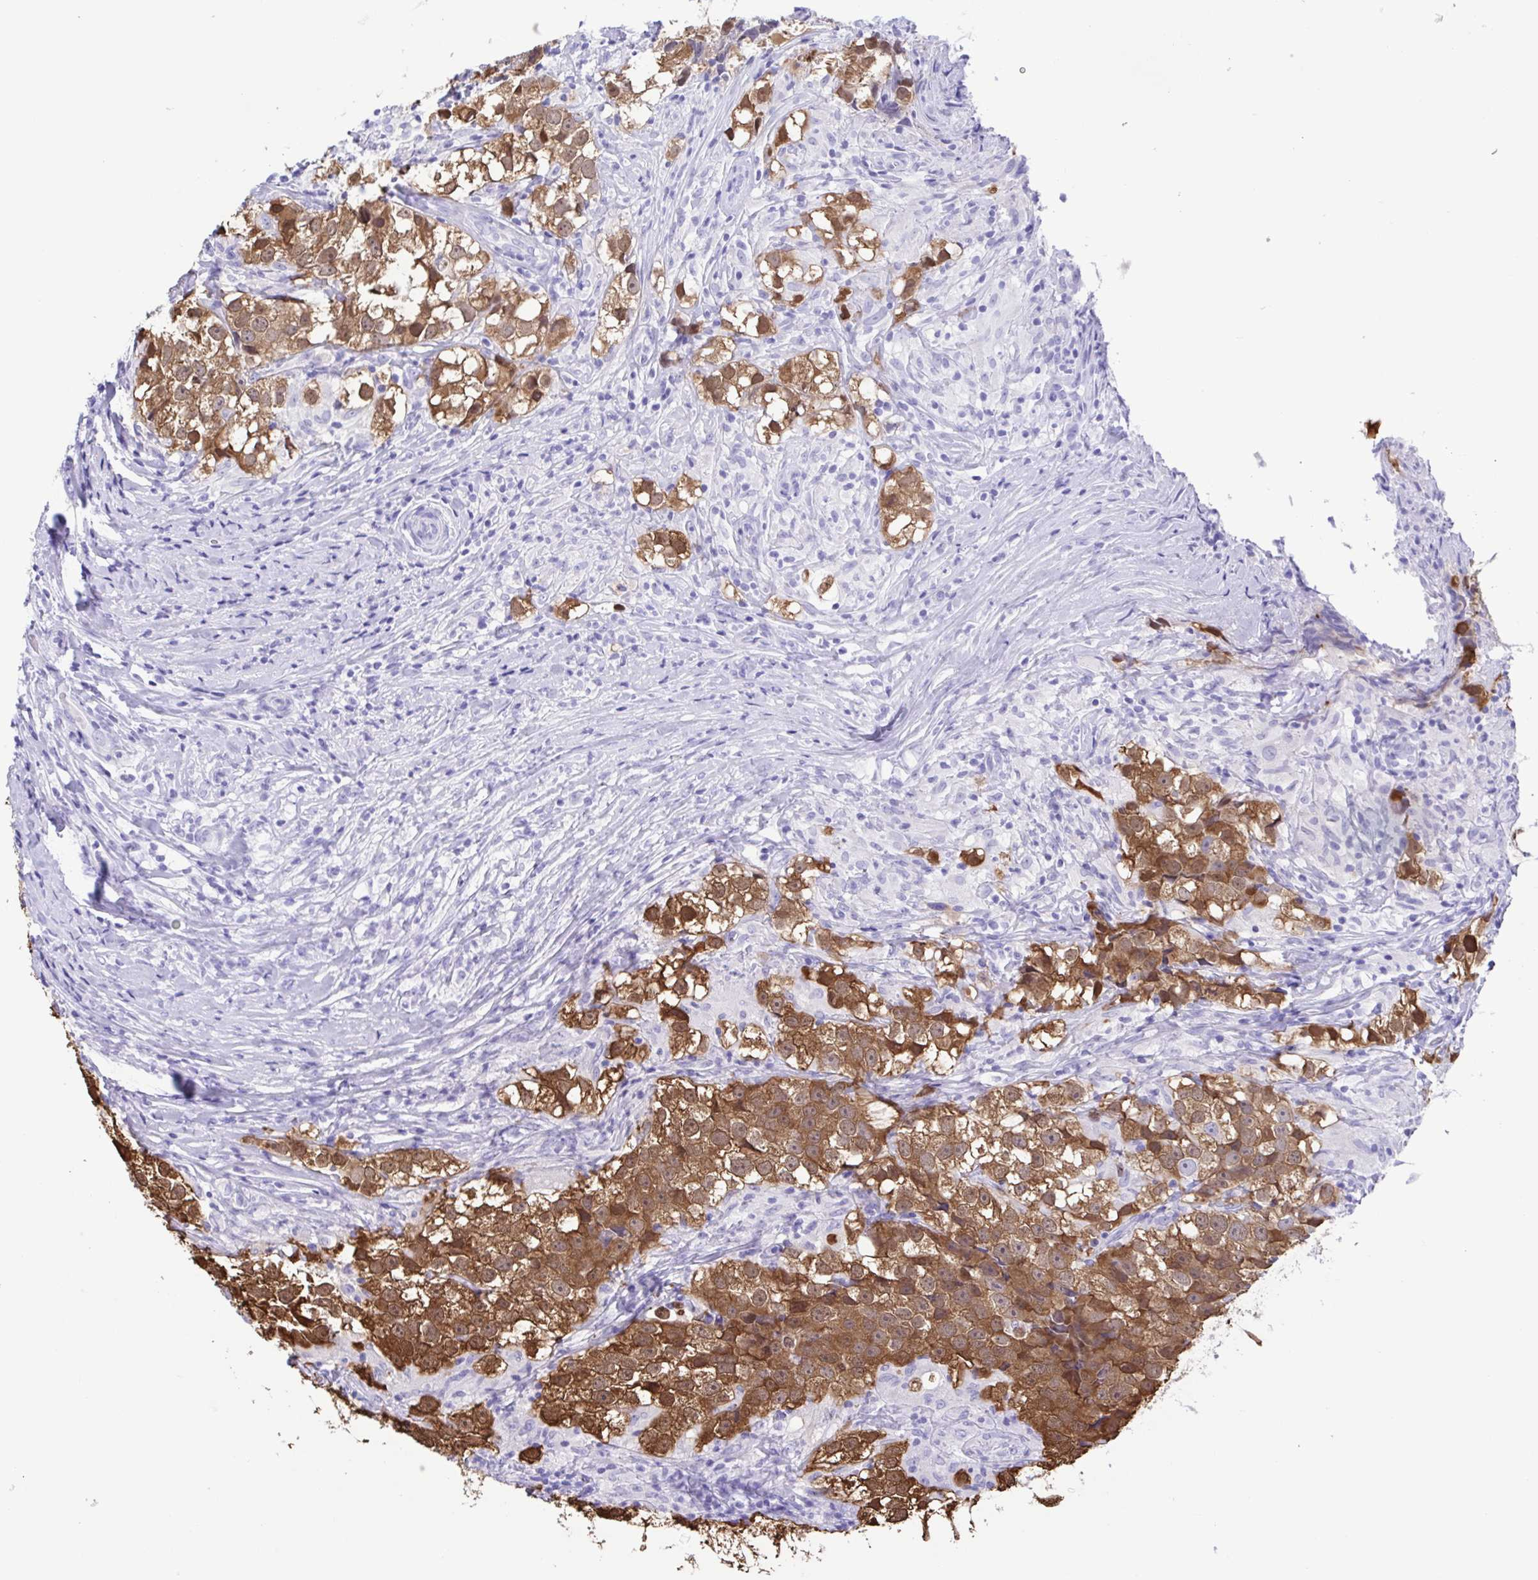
{"staining": {"intensity": "strong", "quantity": ">75%", "location": "cytoplasmic/membranous"}, "tissue": "testis cancer", "cell_type": "Tumor cells", "image_type": "cancer", "snomed": [{"axis": "morphology", "description": "Seminoma, NOS"}, {"axis": "topography", "description": "Testis"}], "caption": "Protein analysis of testis seminoma tissue shows strong cytoplasmic/membranous staining in about >75% of tumor cells.", "gene": "TSPY2", "patient": {"sex": "male", "age": 46}}